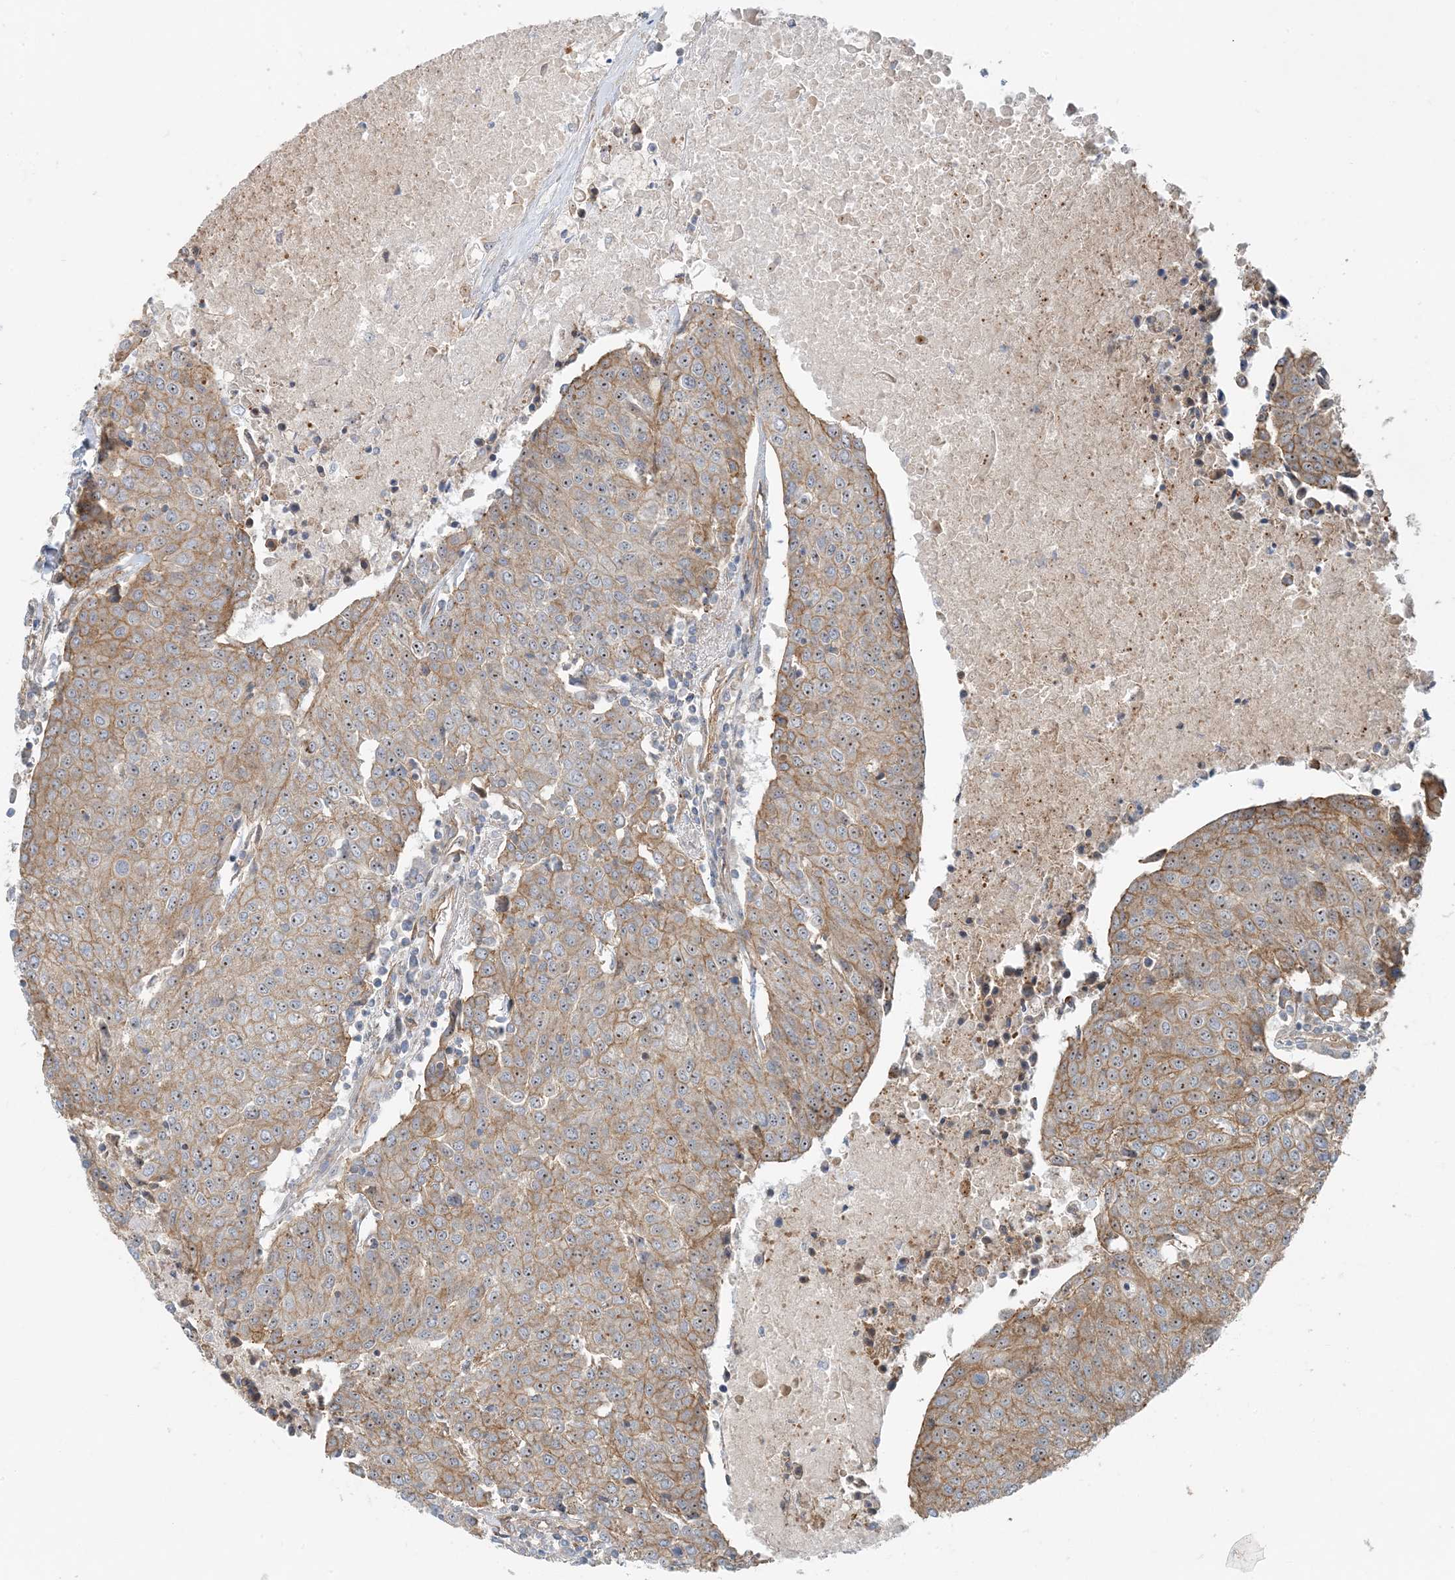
{"staining": {"intensity": "moderate", "quantity": "25%-75%", "location": "cytoplasmic/membranous"}, "tissue": "urothelial cancer", "cell_type": "Tumor cells", "image_type": "cancer", "snomed": [{"axis": "morphology", "description": "Urothelial carcinoma, High grade"}, {"axis": "topography", "description": "Urinary bladder"}], "caption": "High-power microscopy captured an IHC photomicrograph of urothelial carcinoma (high-grade), revealing moderate cytoplasmic/membranous expression in approximately 25%-75% of tumor cells. (Brightfield microscopy of DAB IHC at high magnification).", "gene": "MYL5", "patient": {"sex": "female", "age": 85}}